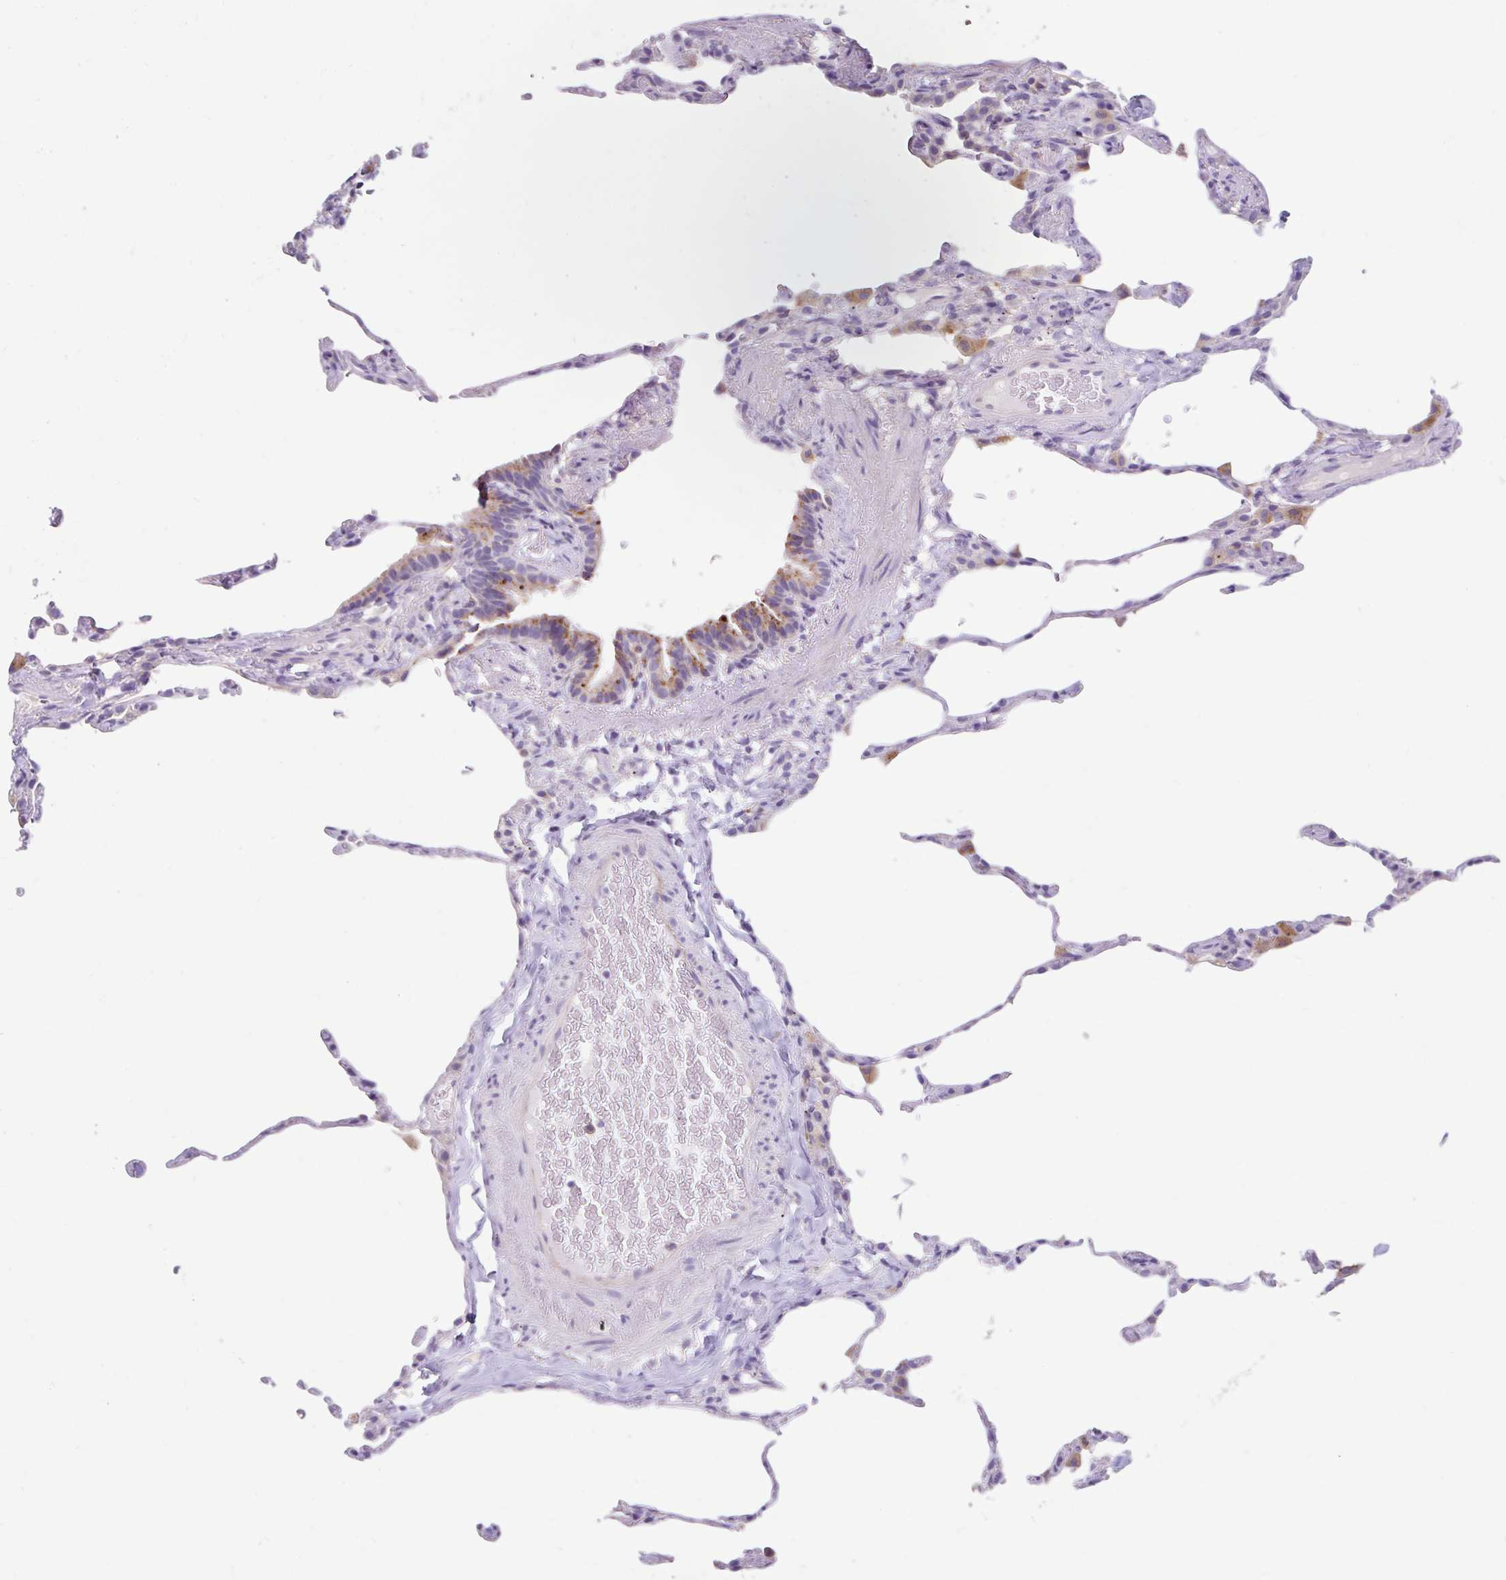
{"staining": {"intensity": "moderate", "quantity": "<25%", "location": "cytoplasmic/membranous"}, "tissue": "lung", "cell_type": "Alveolar cells", "image_type": "normal", "snomed": [{"axis": "morphology", "description": "Normal tissue, NOS"}, {"axis": "topography", "description": "Lung"}], "caption": "DAB (3,3'-diaminobenzidine) immunohistochemical staining of normal lung demonstrates moderate cytoplasmic/membranous protein expression in about <25% of alveolar cells. Using DAB (3,3'-diaminobenzidine) (brown) and hematoxylin (blue) stains, captured at high magnification using brightfield microscopy.", "gene": "ZNF33A", "patient": {"sex": "female", "age": 57}}